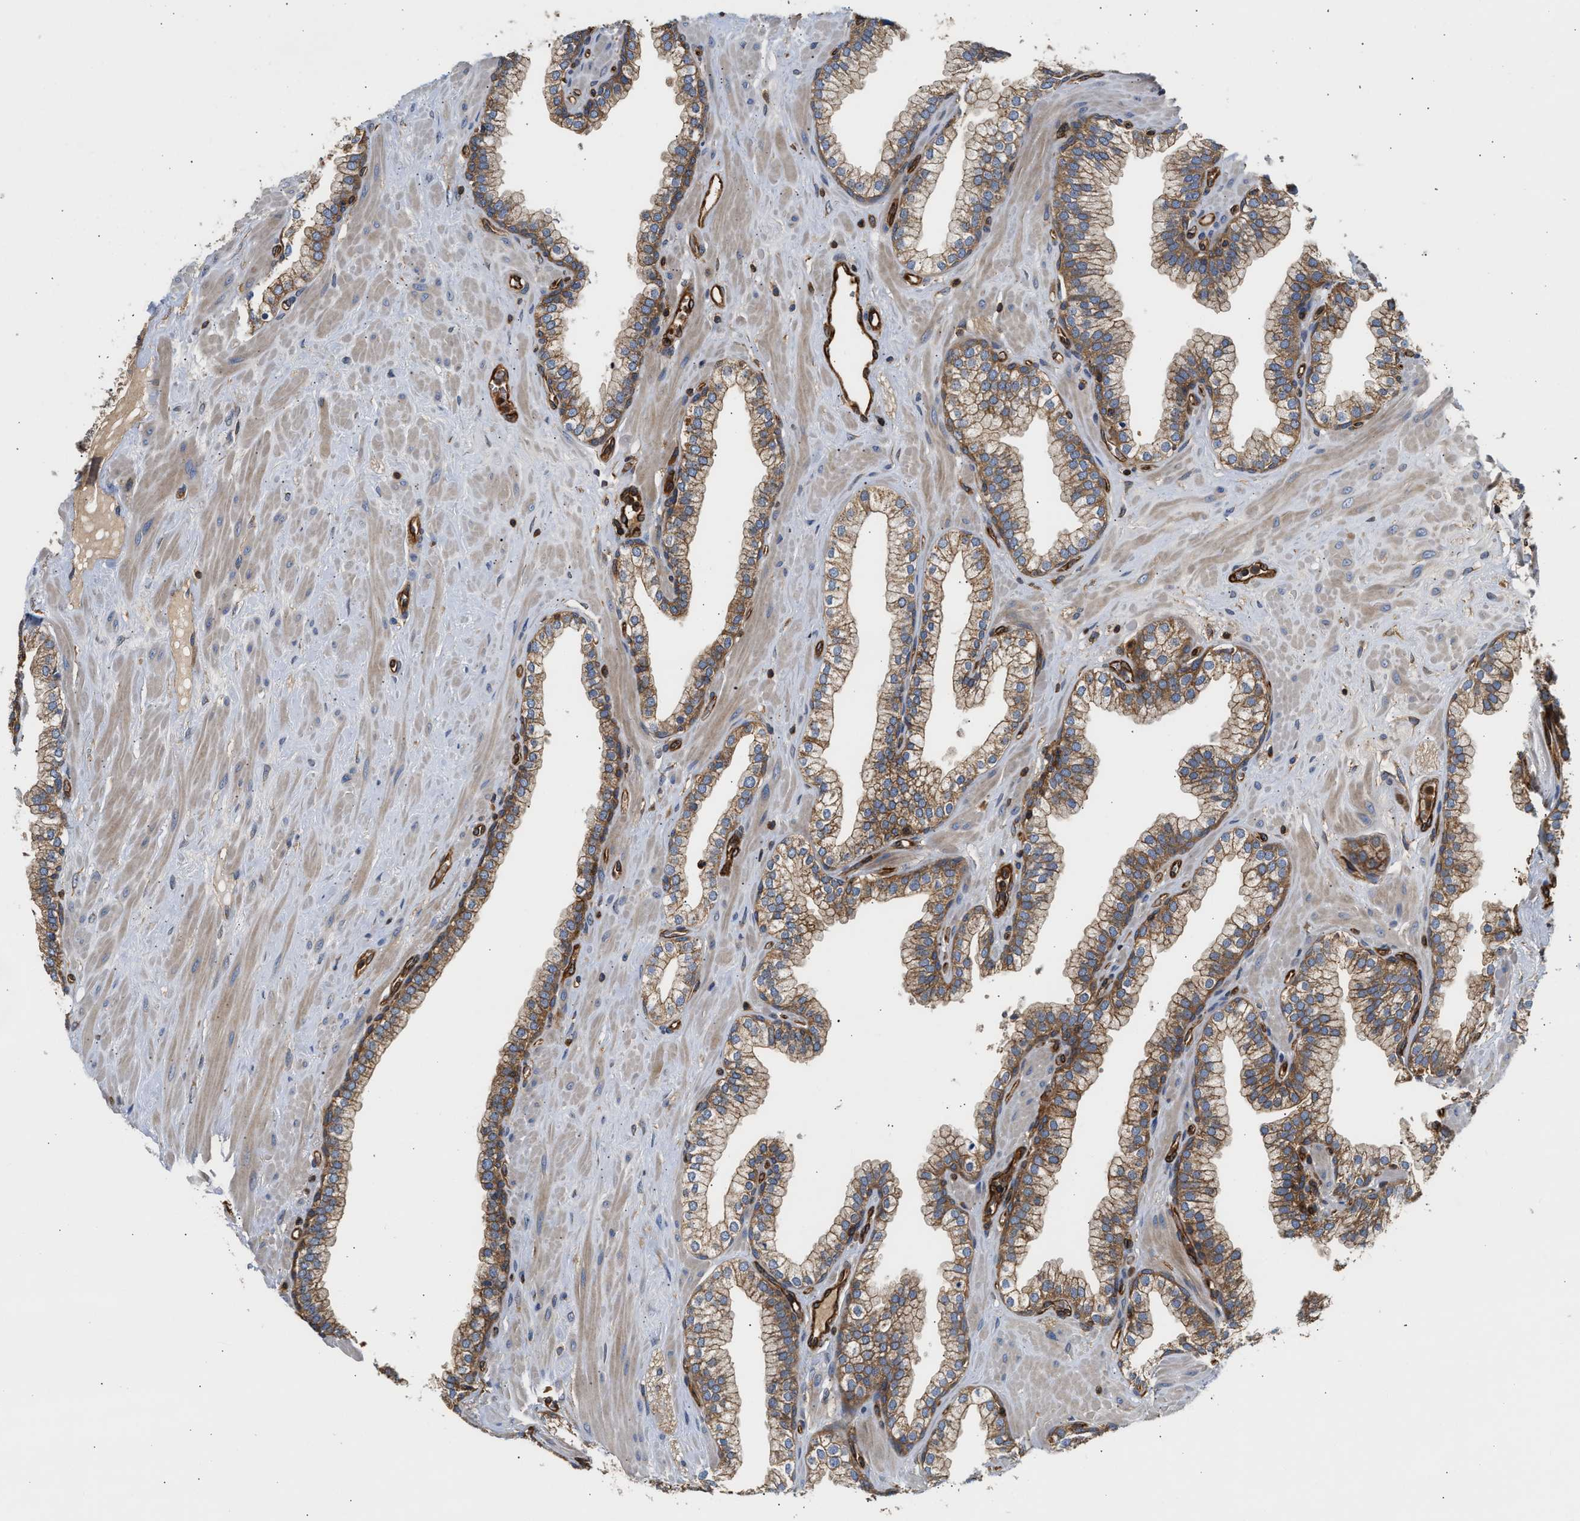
{"staining": {"intensity": "weak", "quantity": "25%-75%", "location": "cytoplasmic/membranous"}, "tissue": "prostate", "cell_type": "Glandular cells", "image_type": "normal", "snomed": [{"axis": "morphology", "description": "Normal tissue, NOS"}, {"axis": "morphology", "description": "Urothelial carcinoma, Low grade"}, {"axis": "topography", "description": "Urinary bladder"}, {"axis": "topography", "description": "Prostate"}], "caption": "This histopathology image reveals immunohistochemistry staining of benign prostate, with low weak cytoplasmic/membranous expression in about 25%-75% of glandular cells.", "gene": "SAMD9L", "patient": {"sex": "male", "age": 60}}